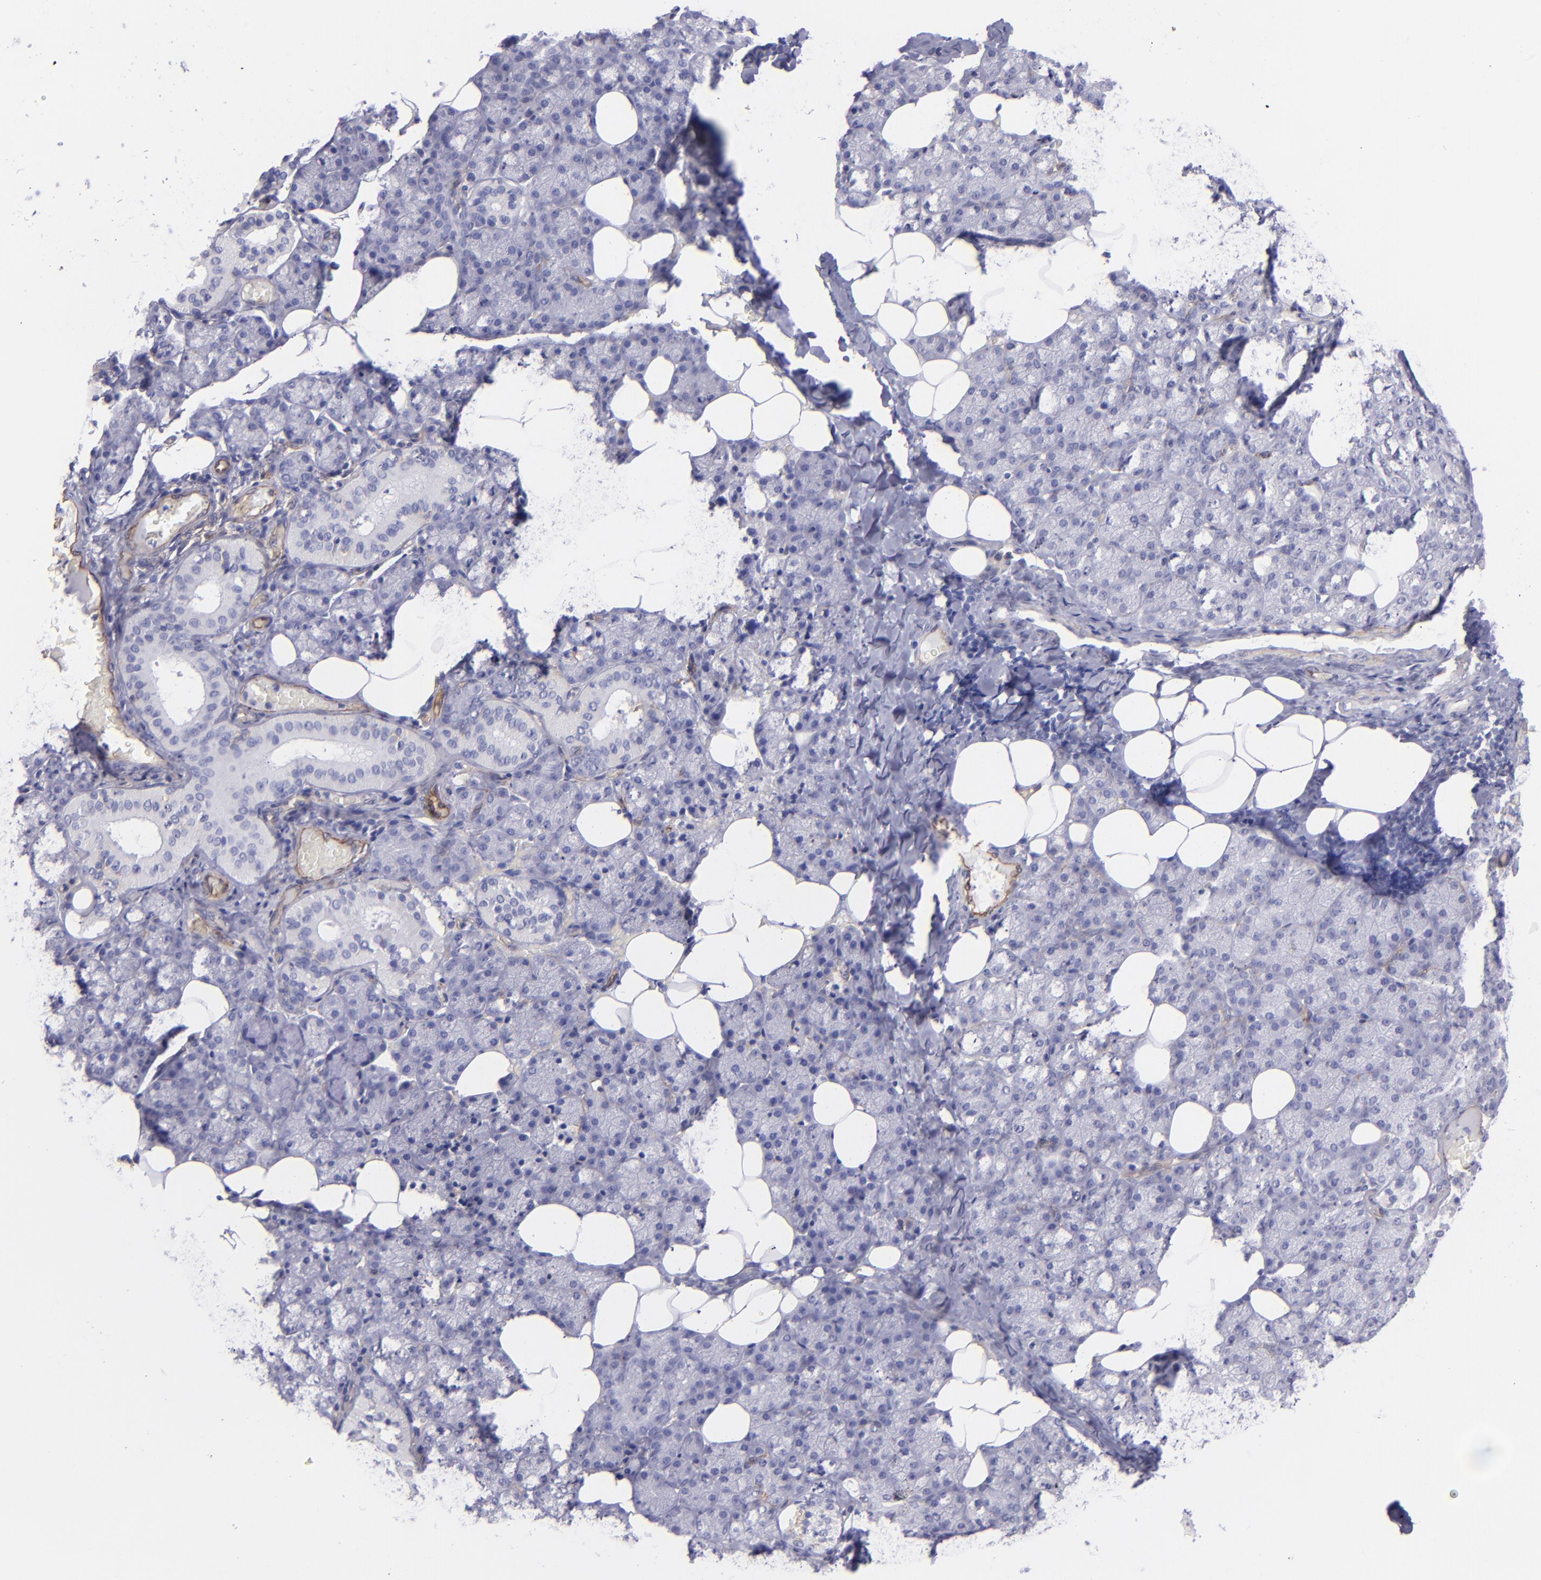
{"staining": {"intensity": "negative", "quantity": "none", "location": "none"}, "tissue": "salivary gland", "cell_type": "Glandular cells", "image_type": "normal", "snomed": [{"axis": "morphology", "description": "Normal tissue, NOS"}, {"axis": "topography", "description": "Lymph node"}, {"axis": "topography", "description": "Salivary gland"}], "caption": "An IHC photomicrograph of normal salivary gland is shown. There is no staining in glandular cells of salivary gland. Nuclei are stained in blue.", "gene": "ENTPD1", "patient": {"sex": "male", "age": 8}}